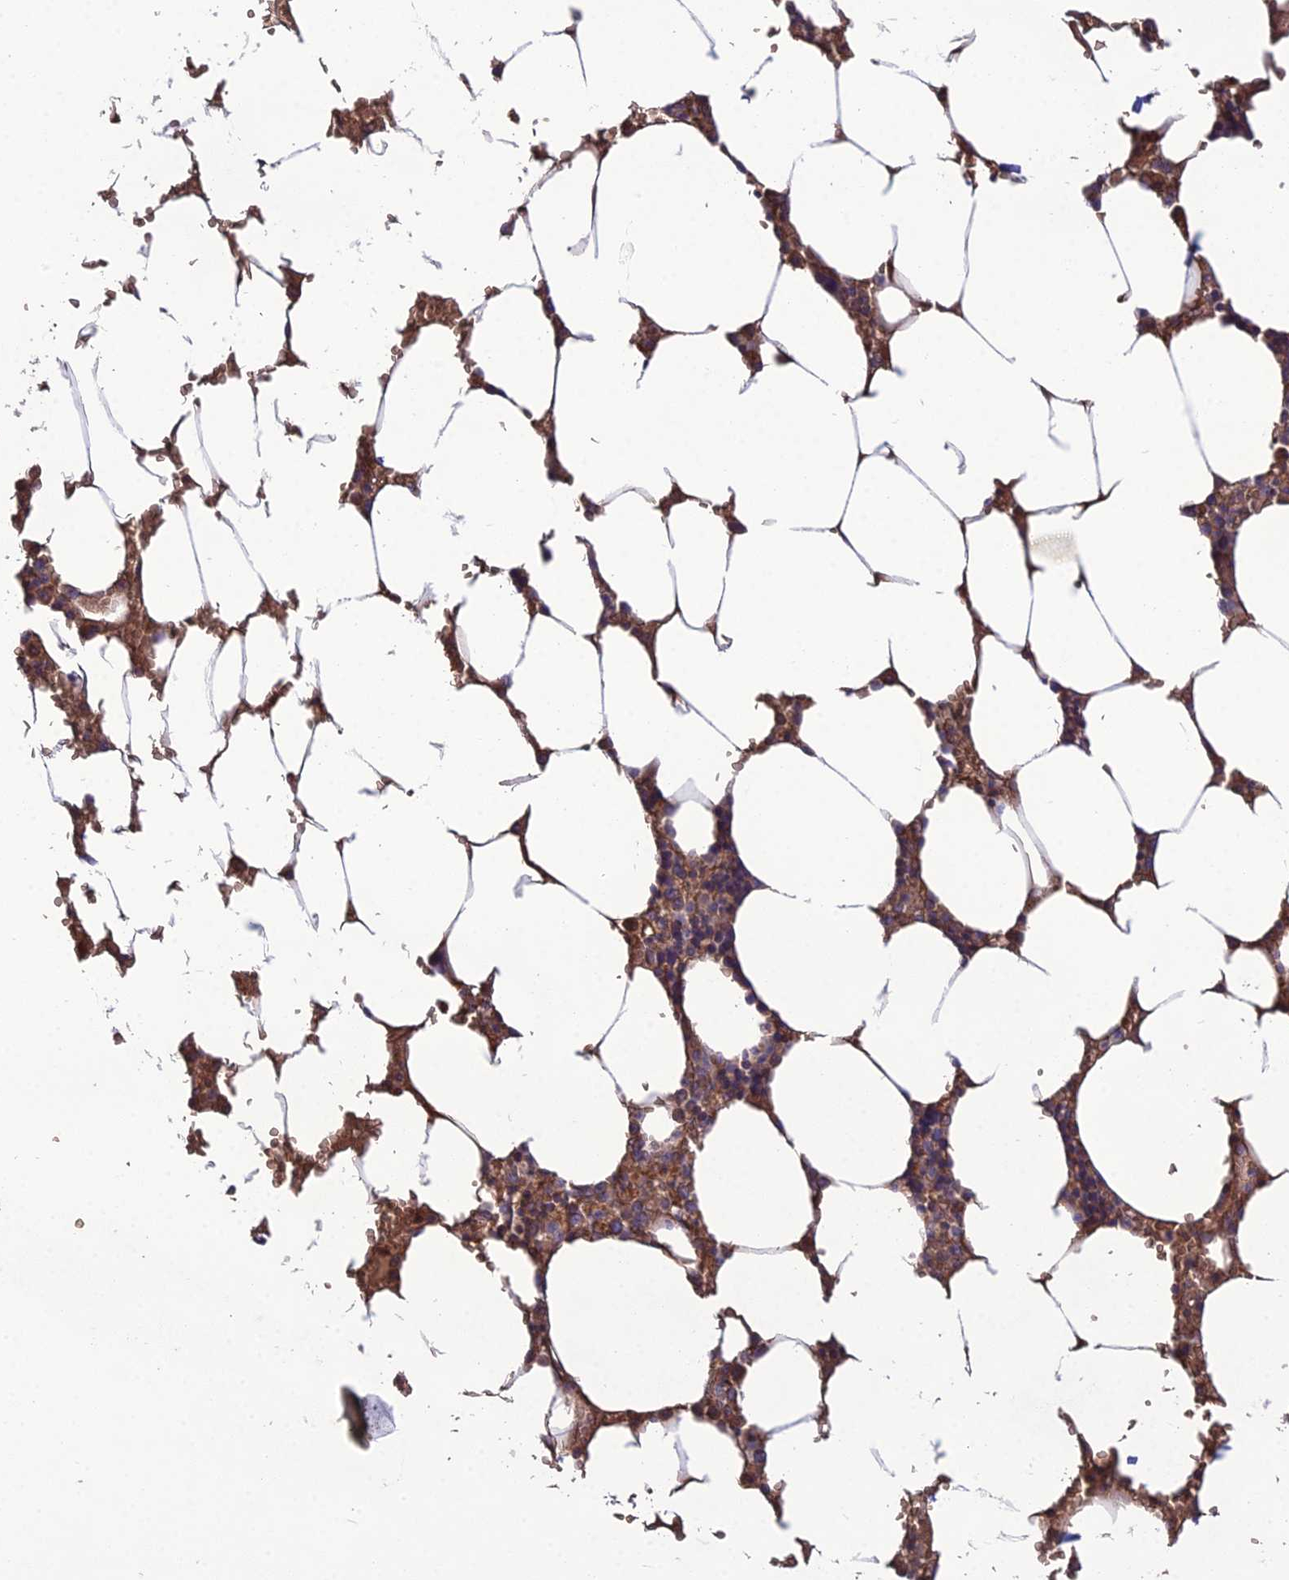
{"staining": {"intensity": "moderate", "quantity": "25%-75%", "location": "cytoplasmic/membranous"}, "tissue": "bone marrow", "cell_type": "Hematopoietic cells", "image_type": "normal", "snomed": [{"axis": "morphology", "description": "Normal tissue, NOS"}, {"axis": "topography", "description": "Bone marrow"}], "caption": "This is a histology image of immunohistochemistry (IHC) staining of unremarkable bone marrow, which shows moderate staining in the cytoplasmic/membranous of hematopoietic cells.", "gene": "GALR2", "patient": {"sex": "male", "age": 70}}